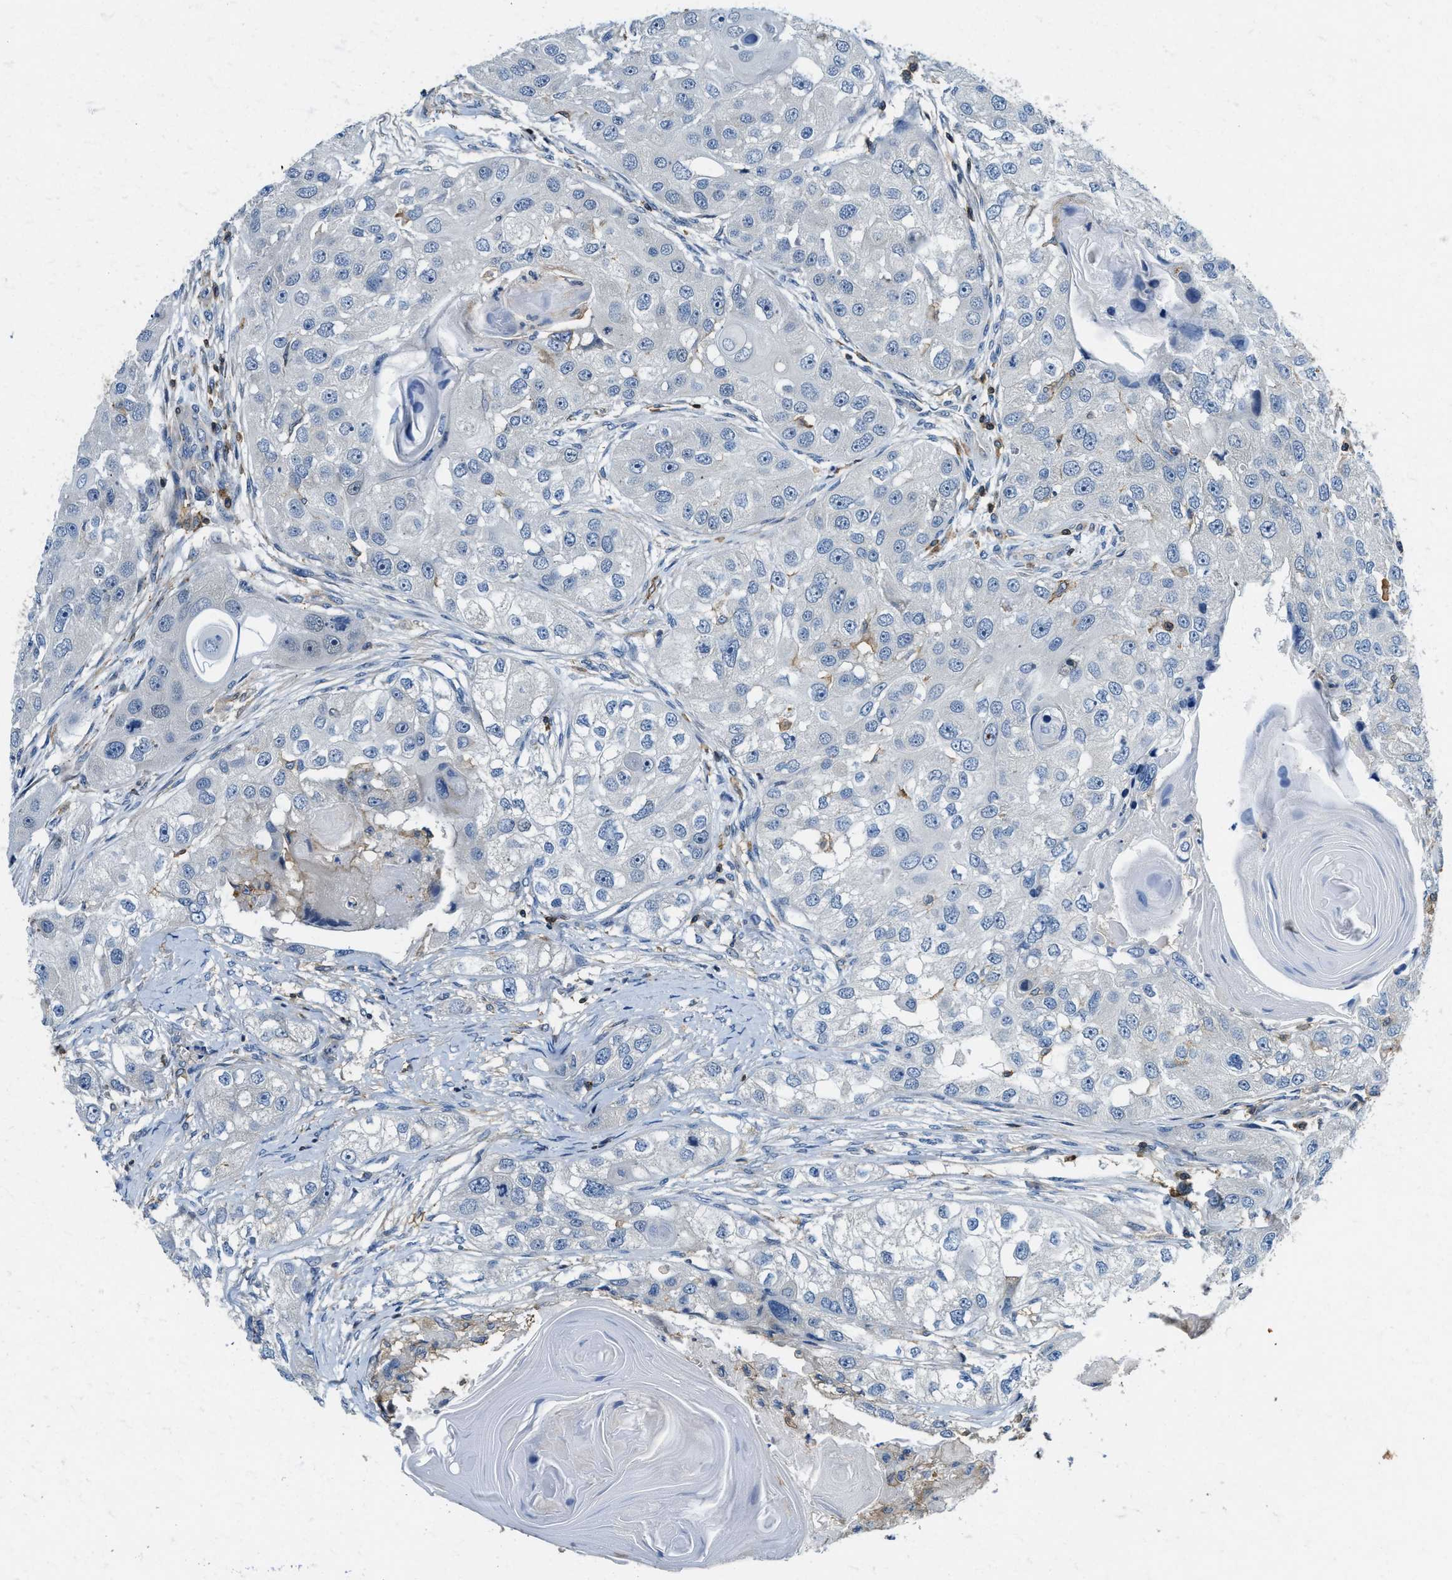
{"staining": {"intensity": "negative", "quantity": "none", "location": "none"}, "tissue": "head and neck cancer", "cell_type": "Tumor cells", "image_type": "cancer", "snomed": [{"axis": "morphology", "description": "Normal tissue, NOS"}, {"axis": "morphology", "description": "Squamous cell carcinoma, NOS"}, {"axis": "topography", "description": "Skeletal muscle"}, {"axis": "topography", "description": "Head-Neck"}], "caption": "This is an immunohistochemistry (IHC) photomicrograph of head and neck squamous cell carcinoma. There is no expression in tumor cells.", "gene": "MYO1G", "patient": {"sex": "male", "age": 51}}